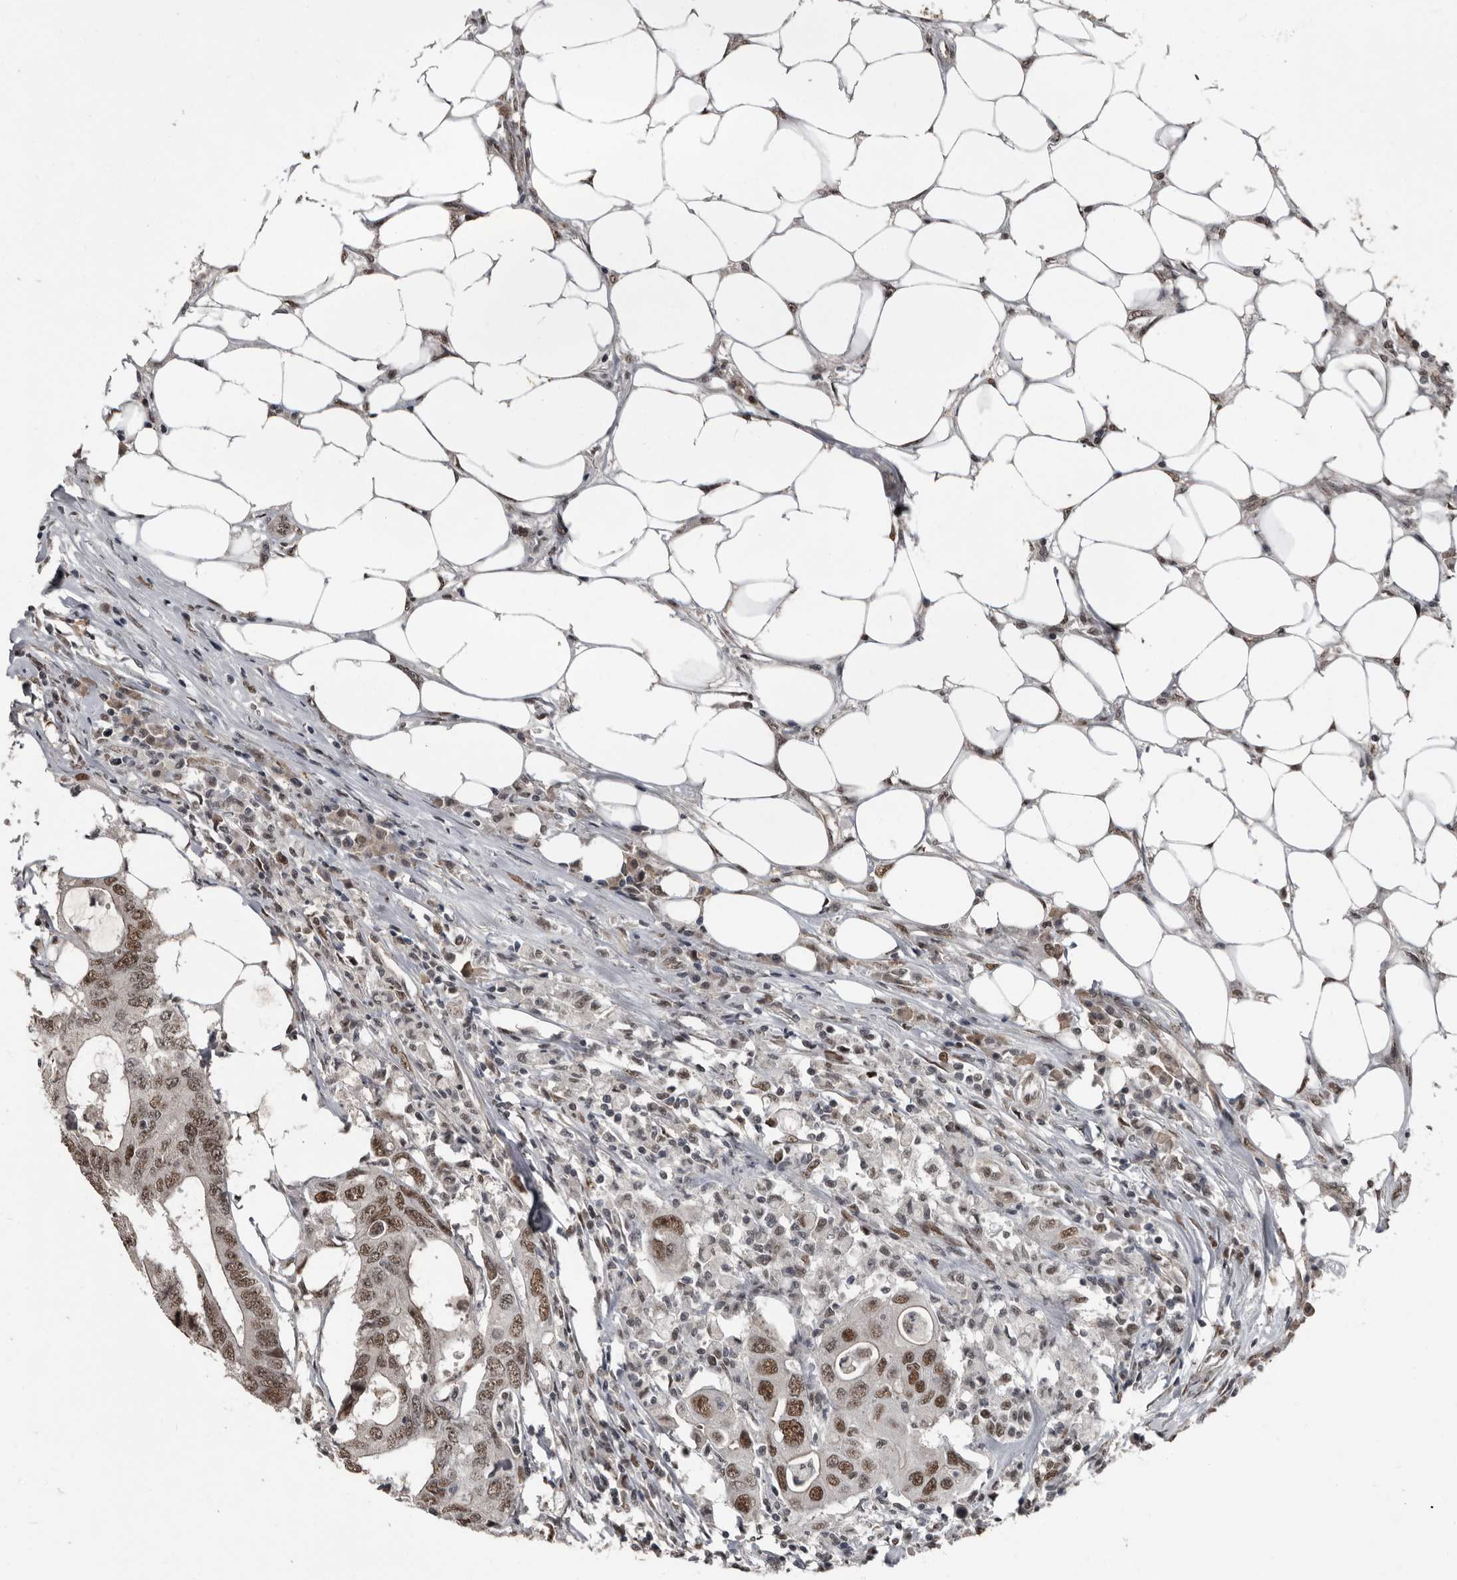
{"staining": {"intensity": "moderate", "quantity": ">75%", "location": "nuclear"}, "tissue": "colorectal cancer", "cell_type": "Tumor cells", "image_type": "cancer", "snomed": [{"axis": "morphology", "description": "Adenocarcinoma, NOS"}, {"axis": "topography", "description": "Colon"}], "caption": "Protein staining of colorectal adenocarcinoma tissue reveals moderate nuclear staining in about >75% of tumor cells. The staining was performed using DAB (3,3'-diaminobenzidine) to visualize the protein expression in brown, while the nuclei were stained in blue with hematoxylin (Magnification: 20x).", "gene": "CHD1L", "patient": {"sex": "male", "age": 71}}